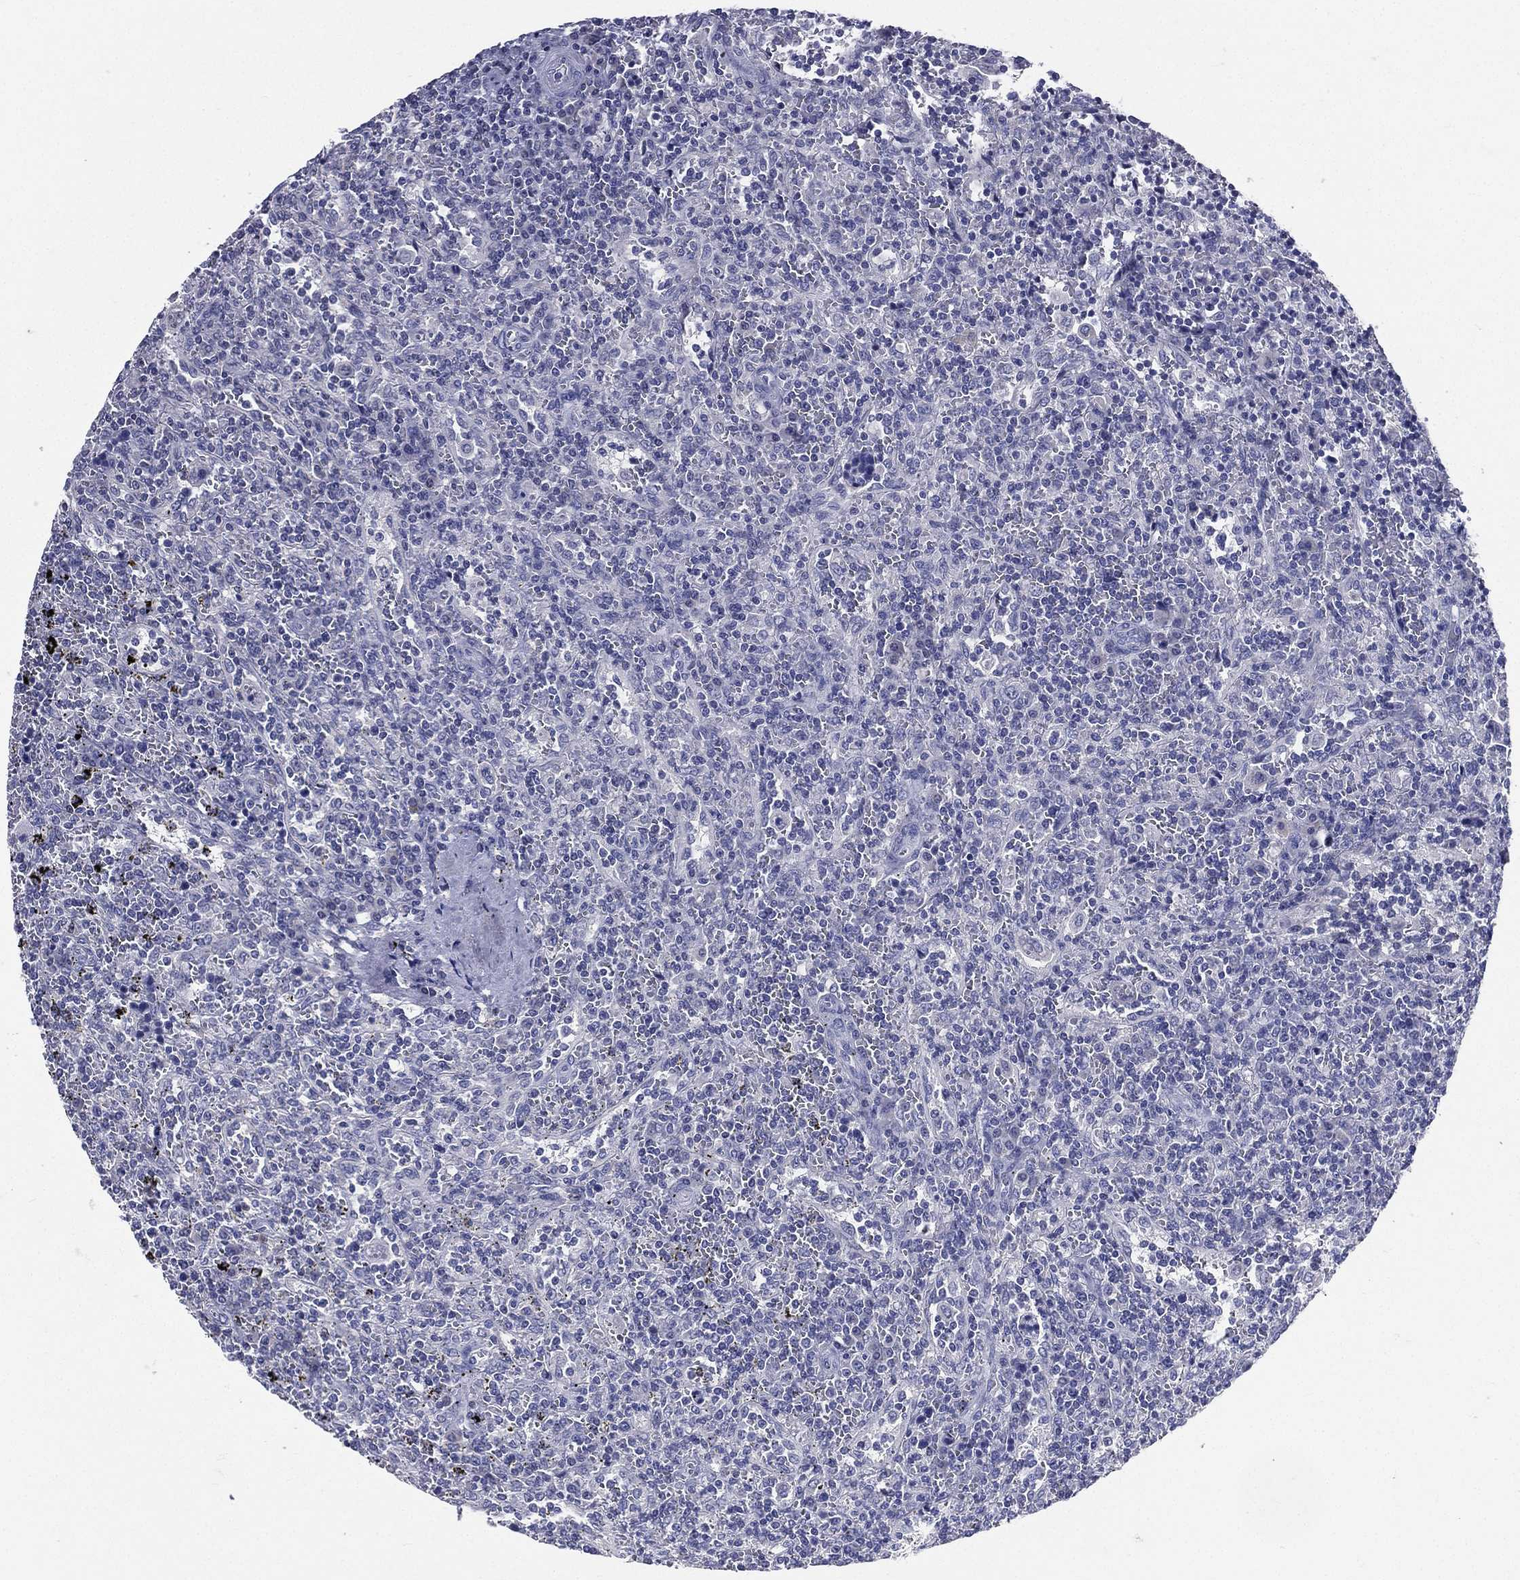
{"staining": {"intensity": "negative", "quantity": "none", "location": "none"}, "tissue": "lymphoma", "cell_type": "Tumor cells", "image_type": "cancer", "snomed": [{"axis": "morphology", "description": "Malignant lymphoma, non-Hodgkin's type, Low grade"}, {"axis": "topography", "description": "Spleen"}], "caption": "Tumor cells show no significant expression in malignant lymphoma, non-Hodgkin's type (low-grade).", "gene": "TGM1", "patient": {"sex": "male", "age": 62}}